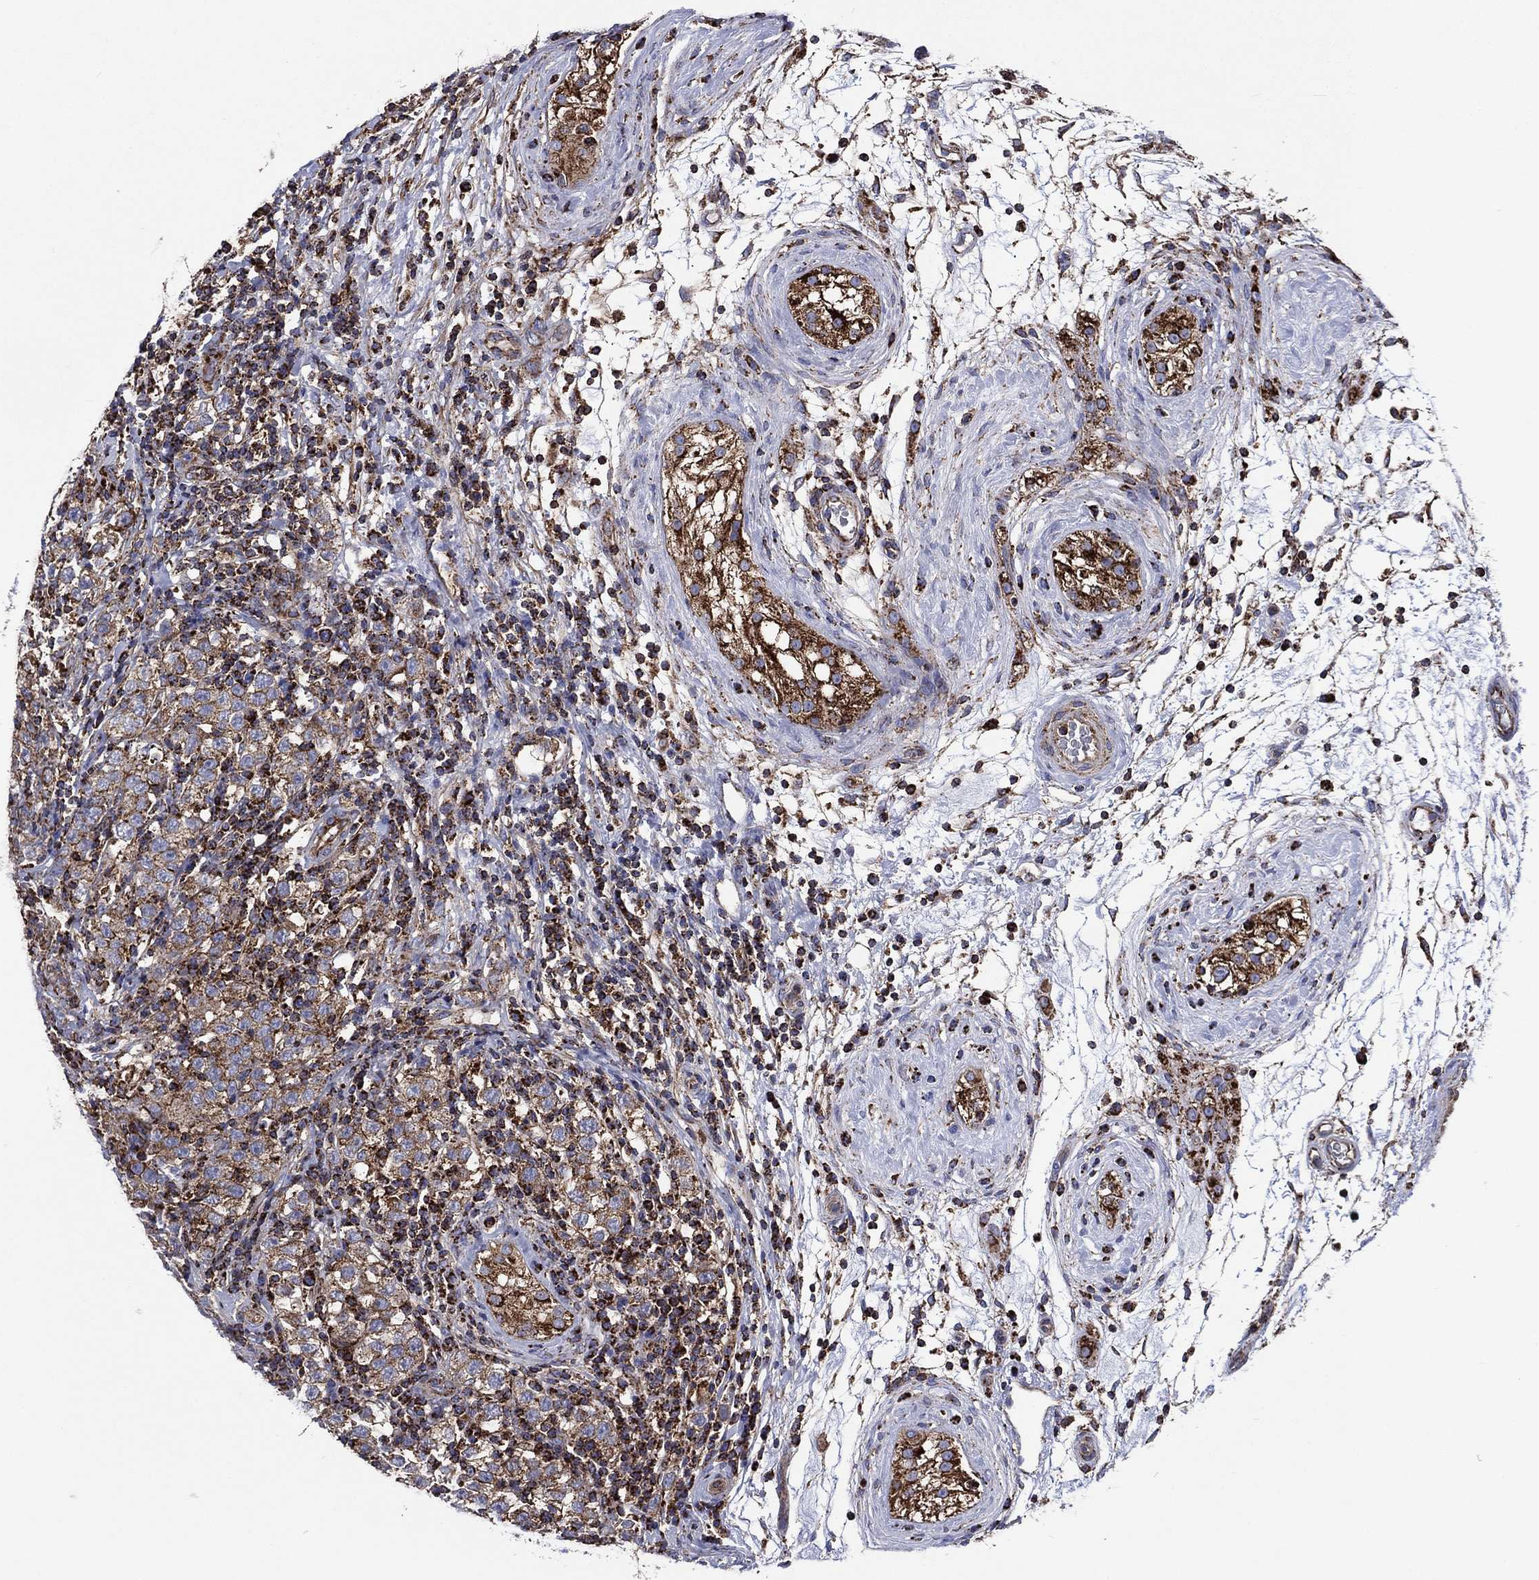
{"staining": {"intensity": "strong", "quantity": ">75%", "location": "cytoplasmic/membranous"}, "tissue": "testis cancer", "cell_type": "Tumor cells", "image_type": "cancer", "snomed": [{"axis": "morphology", "description": "Seminoma, NOS"}, {"axis": "topography", "description": "Testis"}], "caption": "A brown stain labels strong cytoplasmic/membranous staining of a protein in seminoma (testis) tumor cells.", "gene": "ANKRD37", "patient": {"sex": "male", "age": 34}}